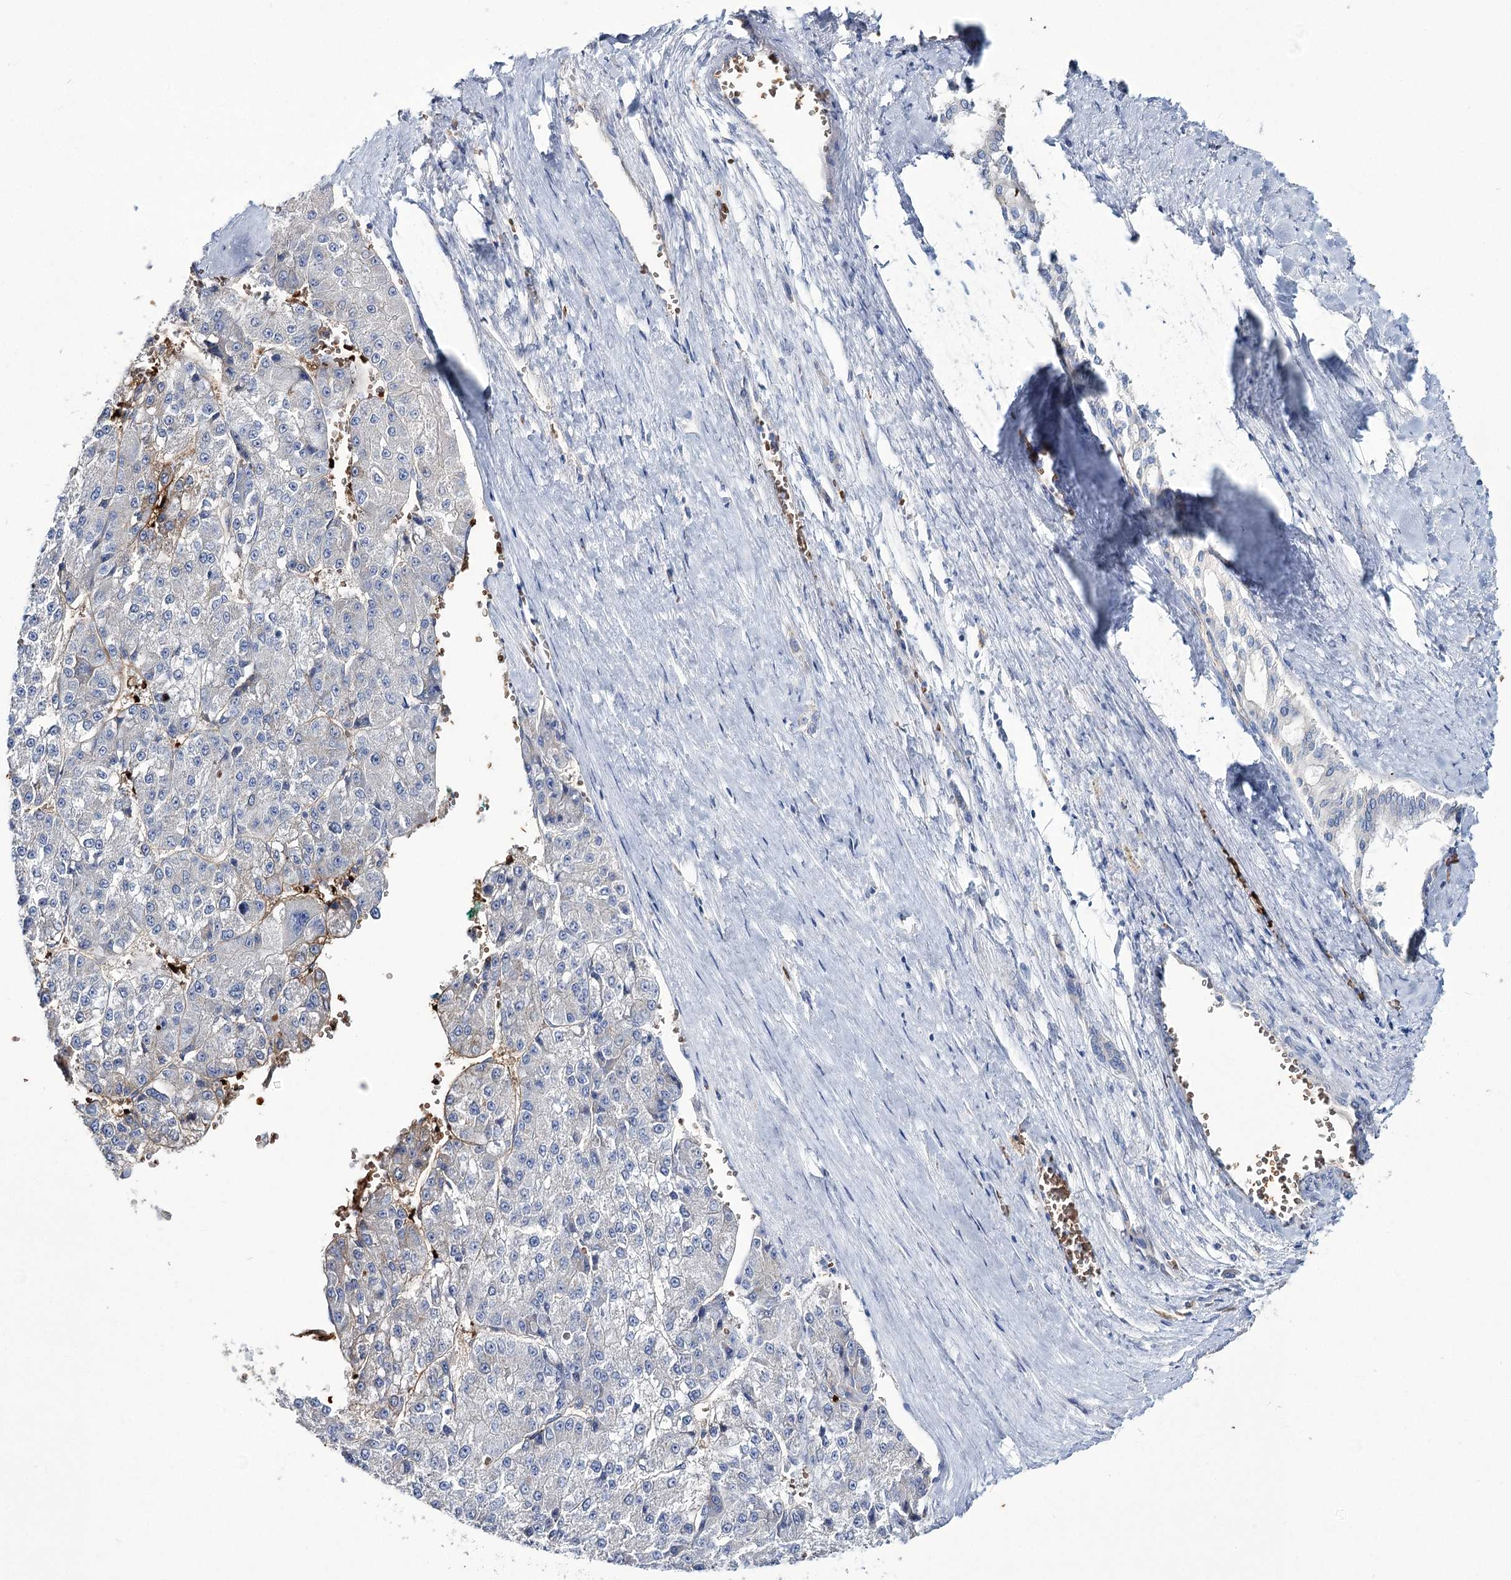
{"staining": {"intensity": "negative", "quantity": "none", "location": "none"}, "tissue": "liver cancer", "cell_type": "Tumor cells", "image_type": "cancer", "snomed": [{"axis": "morphology", "description": "Carcinoma, Hepatocellular, NOS"}, {"axis": "topography", "description": "Liver"}], "caption": "Protein analysis of hepatocellular carcinoma (liver) demonstrates no significant positivity in tumor cells. (DAB immunohistochemistry visualized using brightfield microscopy, high magnification).", "gene": "GBF1", "patient": {"sex": "female", "age": 73}}